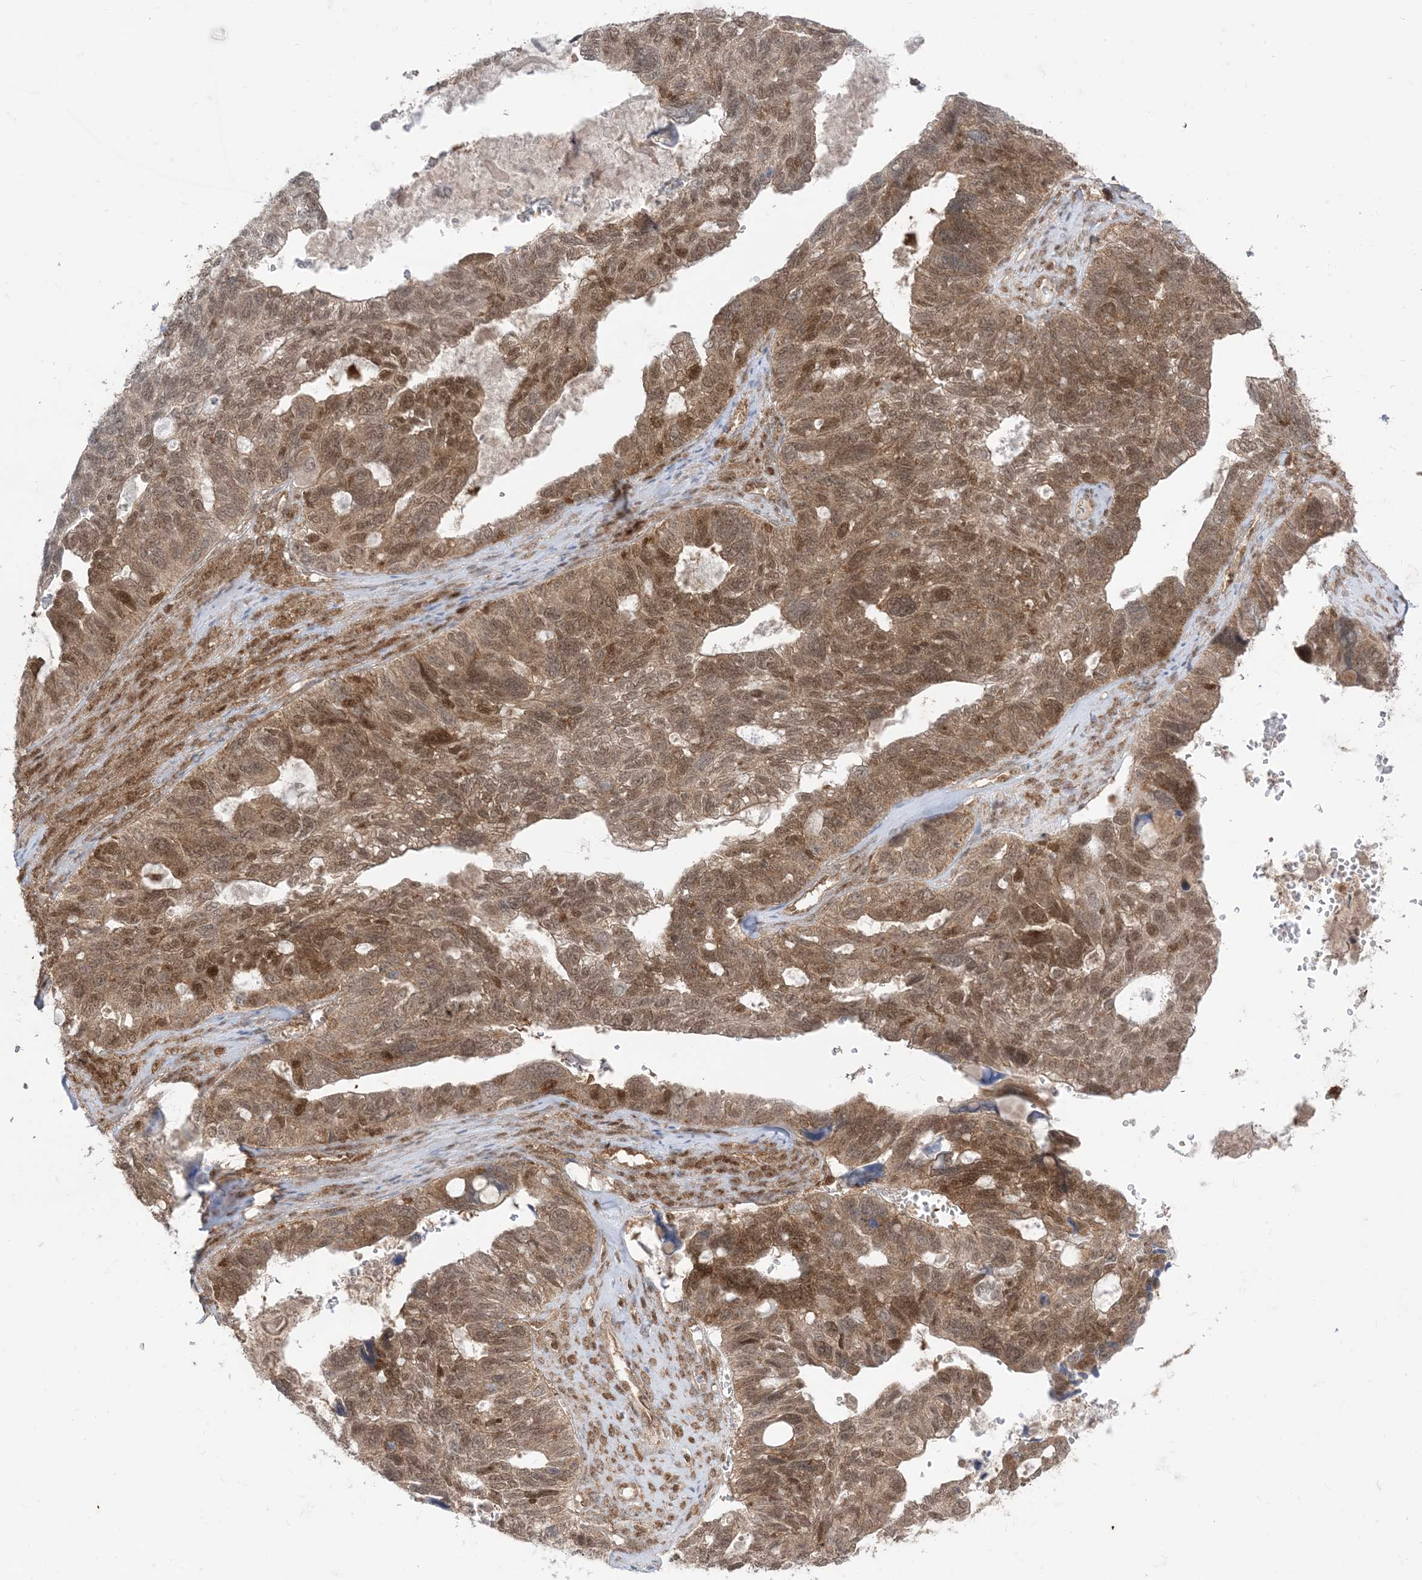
{"staining": {"intensity": "moderate", "quantity": ">75%", "location": "cytoplasmic/membranous,nuclear"}, "tissue": "ovarian cancer", "cell_type": "Tumor cells", "image_type": "cancer", "snomed": [{"axis": "morphology", "description": "Cystadenocarcinoma, serous, NOS"}, {"axis": "topography", "description": "Ovary"}], "caption": "A photomicrograph showing moderate cytoplasmic/membranous and nuclear positivity in about >75% of tumor cells in ovarian serous cystadenocarcinoma, as visualized by brown immunohistochemical staining.", "gene": "PTPA", "patient": {"sex": "female", "age": 79}}